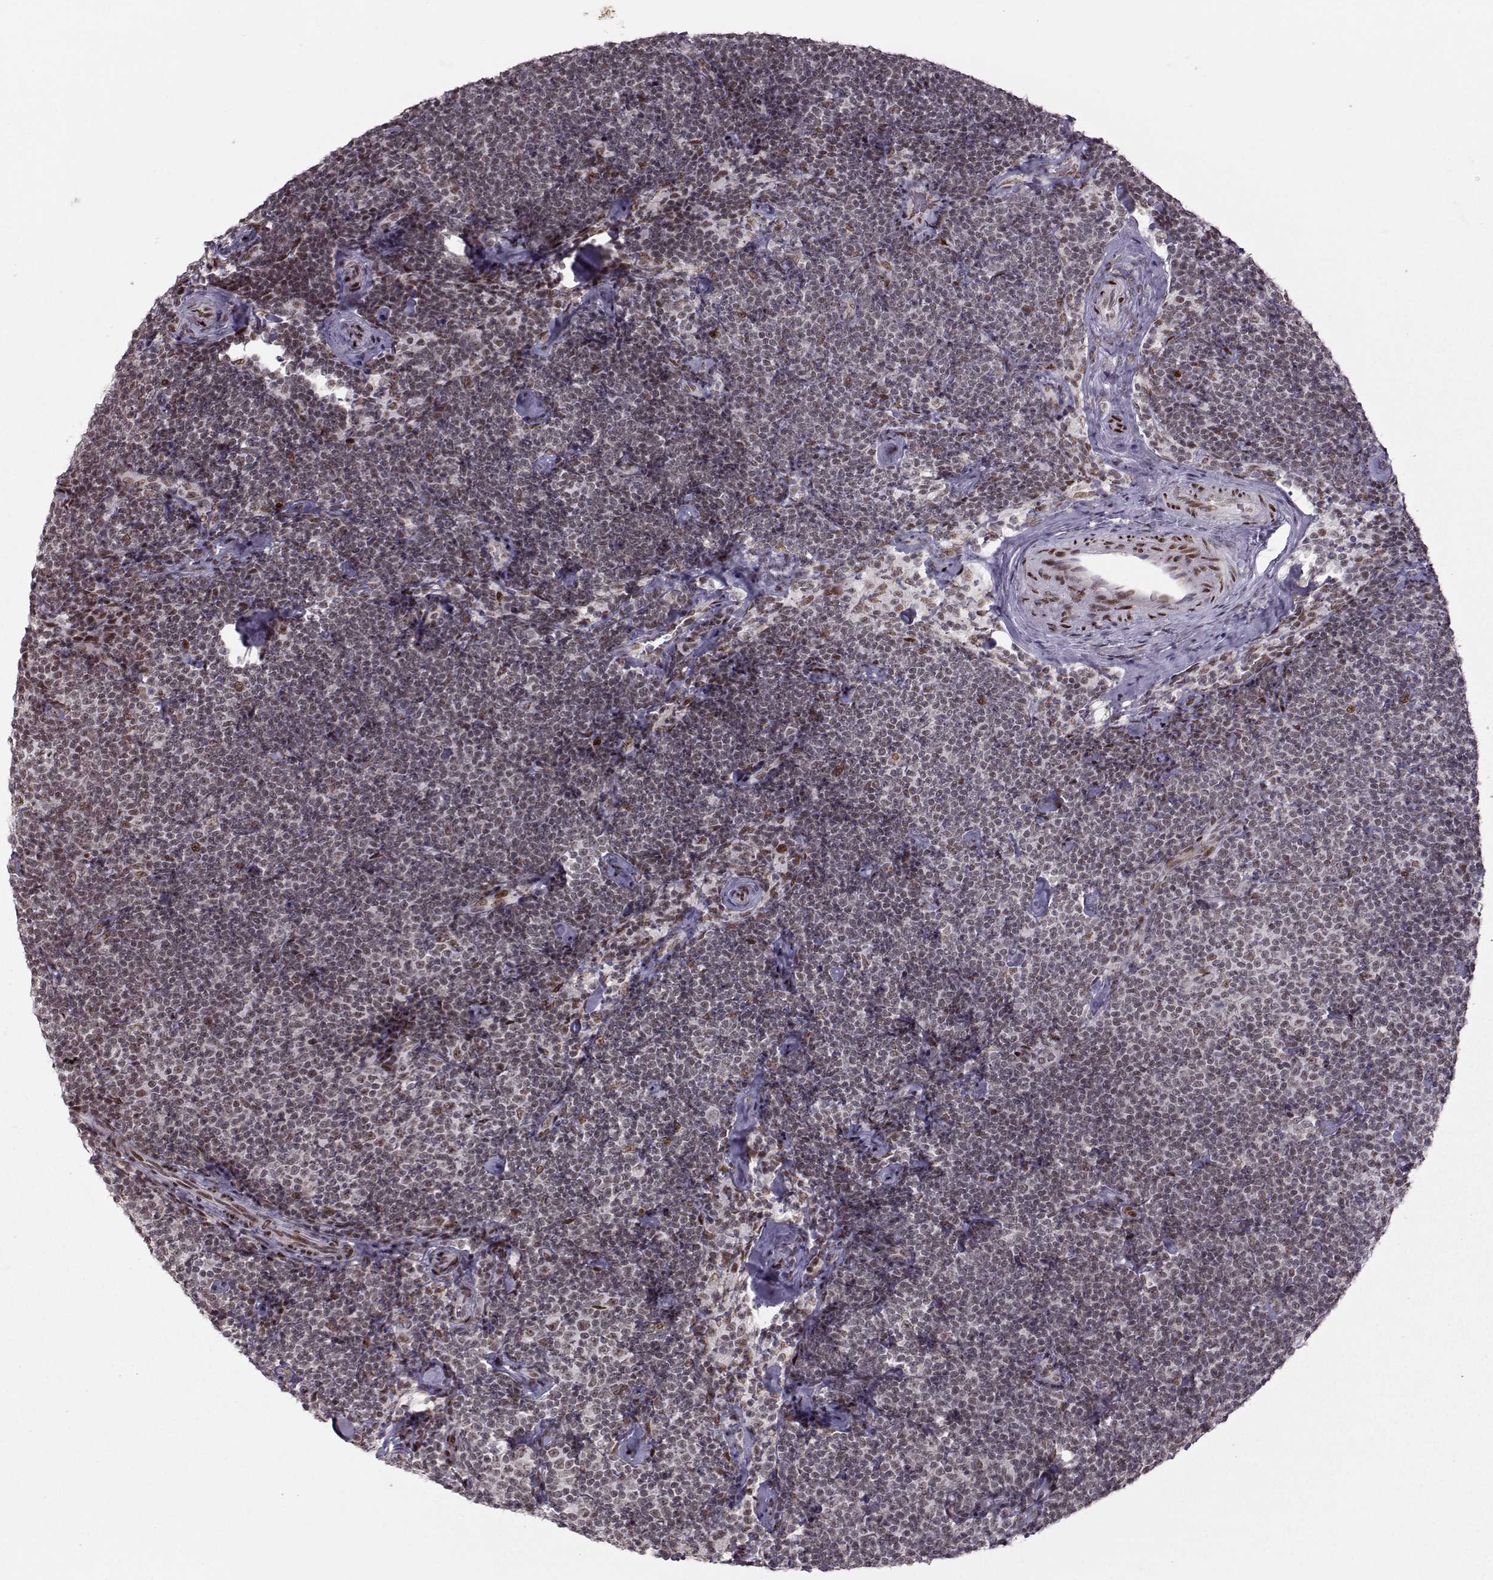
{"staining": {"intensity": "weak", "quantity": ">75%", "location": "nuclear"}, "tissue": "lymphoma", "cell_type": "Tumor cells", "image_type": "cancer", "snomed": [{"axis": "morphology", "description": "Malignant lymphoma, non-Hodgkin's type, Low grade"}, {"axis": "topography", "description": "Lymph node"}], "caption": "An immunohistochemistry (IHC) photomicrograph of tumor tissue is shown. Protein staining in brown labels weak nuclear positivity in lymphoma within tumor cells.", "gene": "SNAPC2", "patient": {"sex": "male", "age": 81}}